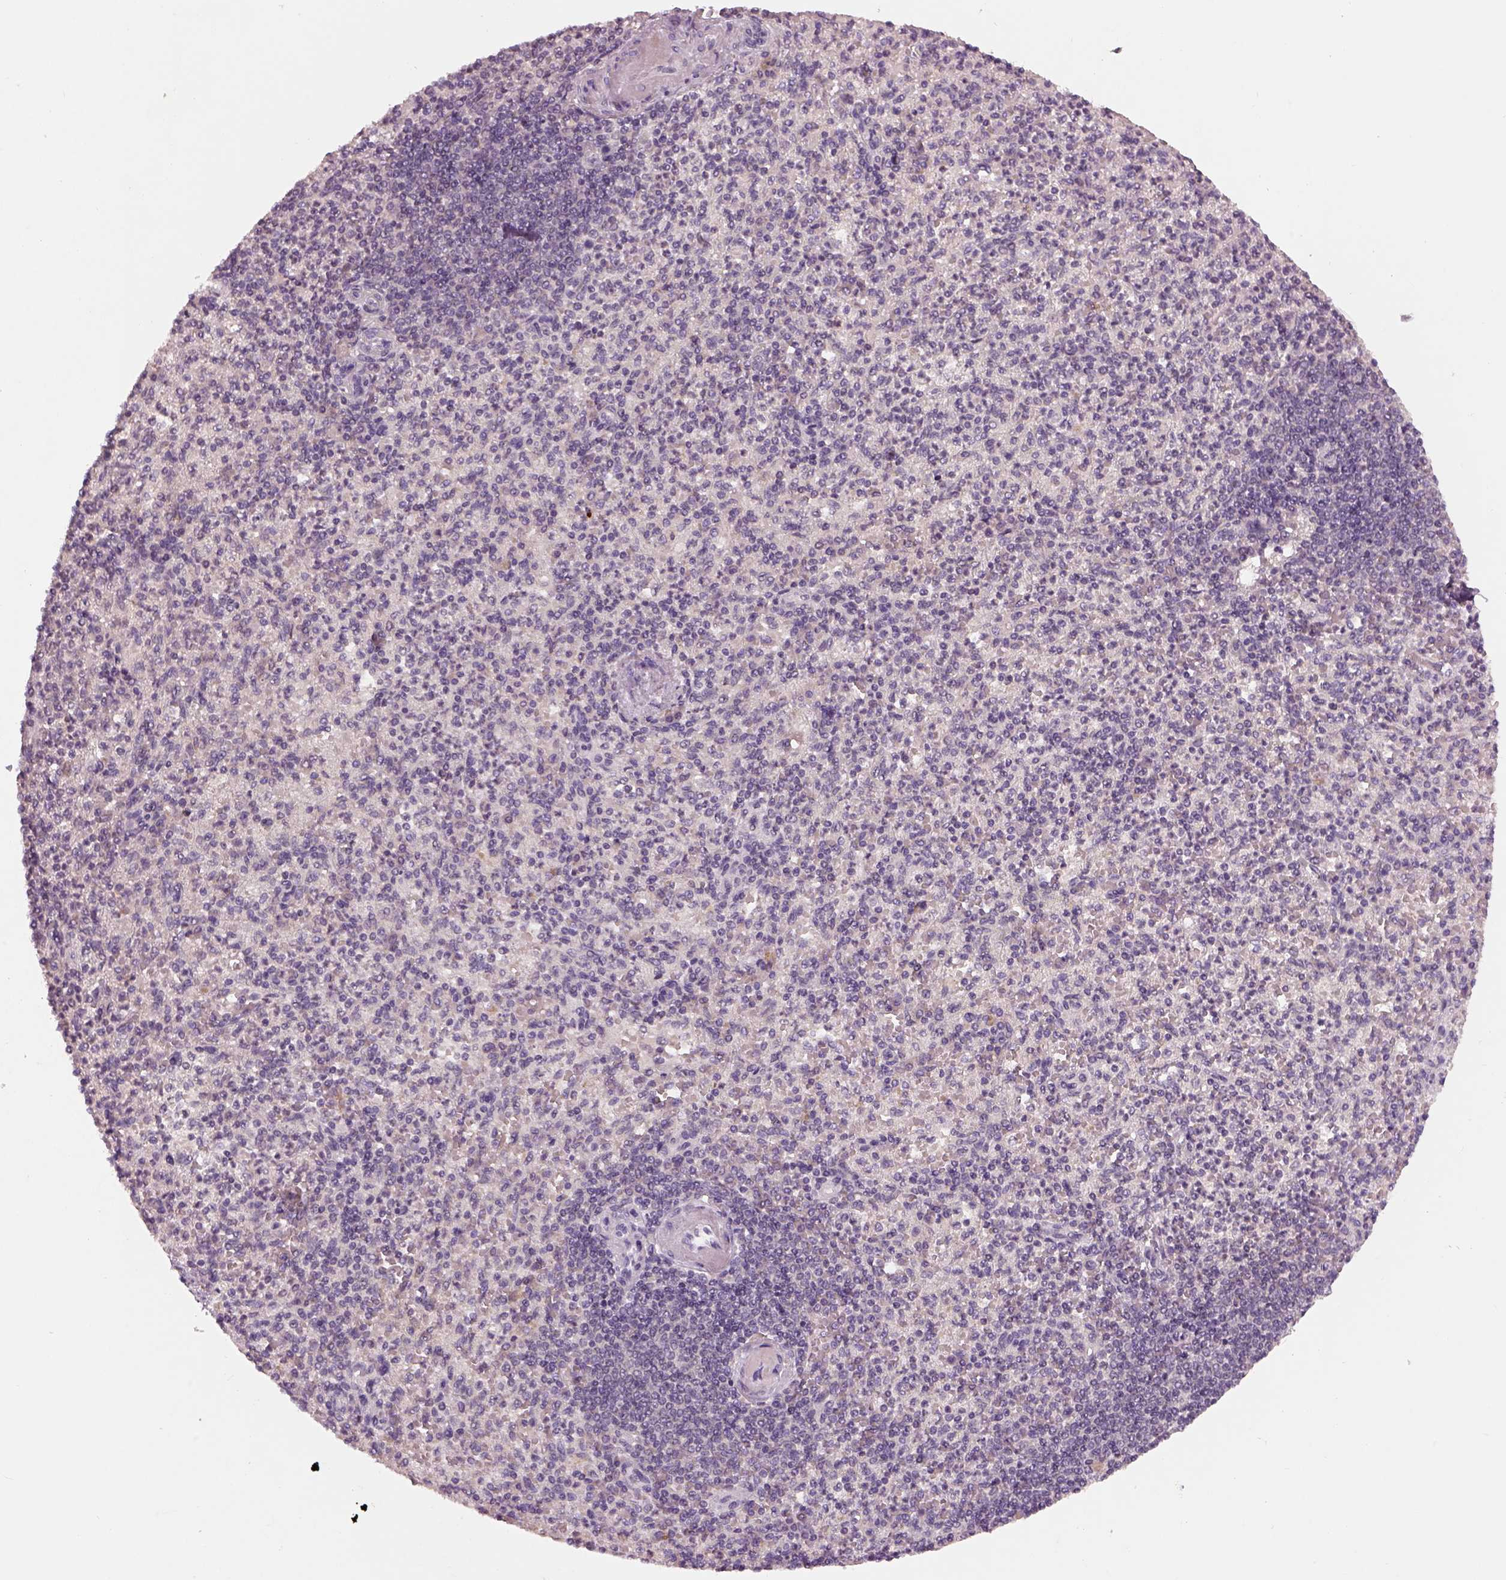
{"staining": {"intensity": "negative", "quantity": "none", "location": "none"}, "tissue": "spleen", "cell_type": "Cells in red pulp", "image_type": "normal", "snomed": [{"axis": "morphology", "description": "Normal tissue, NOS"}, {"axis": "topography", "description": "Spleen"}], "caption": "This is a micrograph of immunohistochemistry staining of benign spleen, which shows no positivity in cells in red pulp.", "gene": "GDNF", "patient": {"sex": "female", "age": 74}}